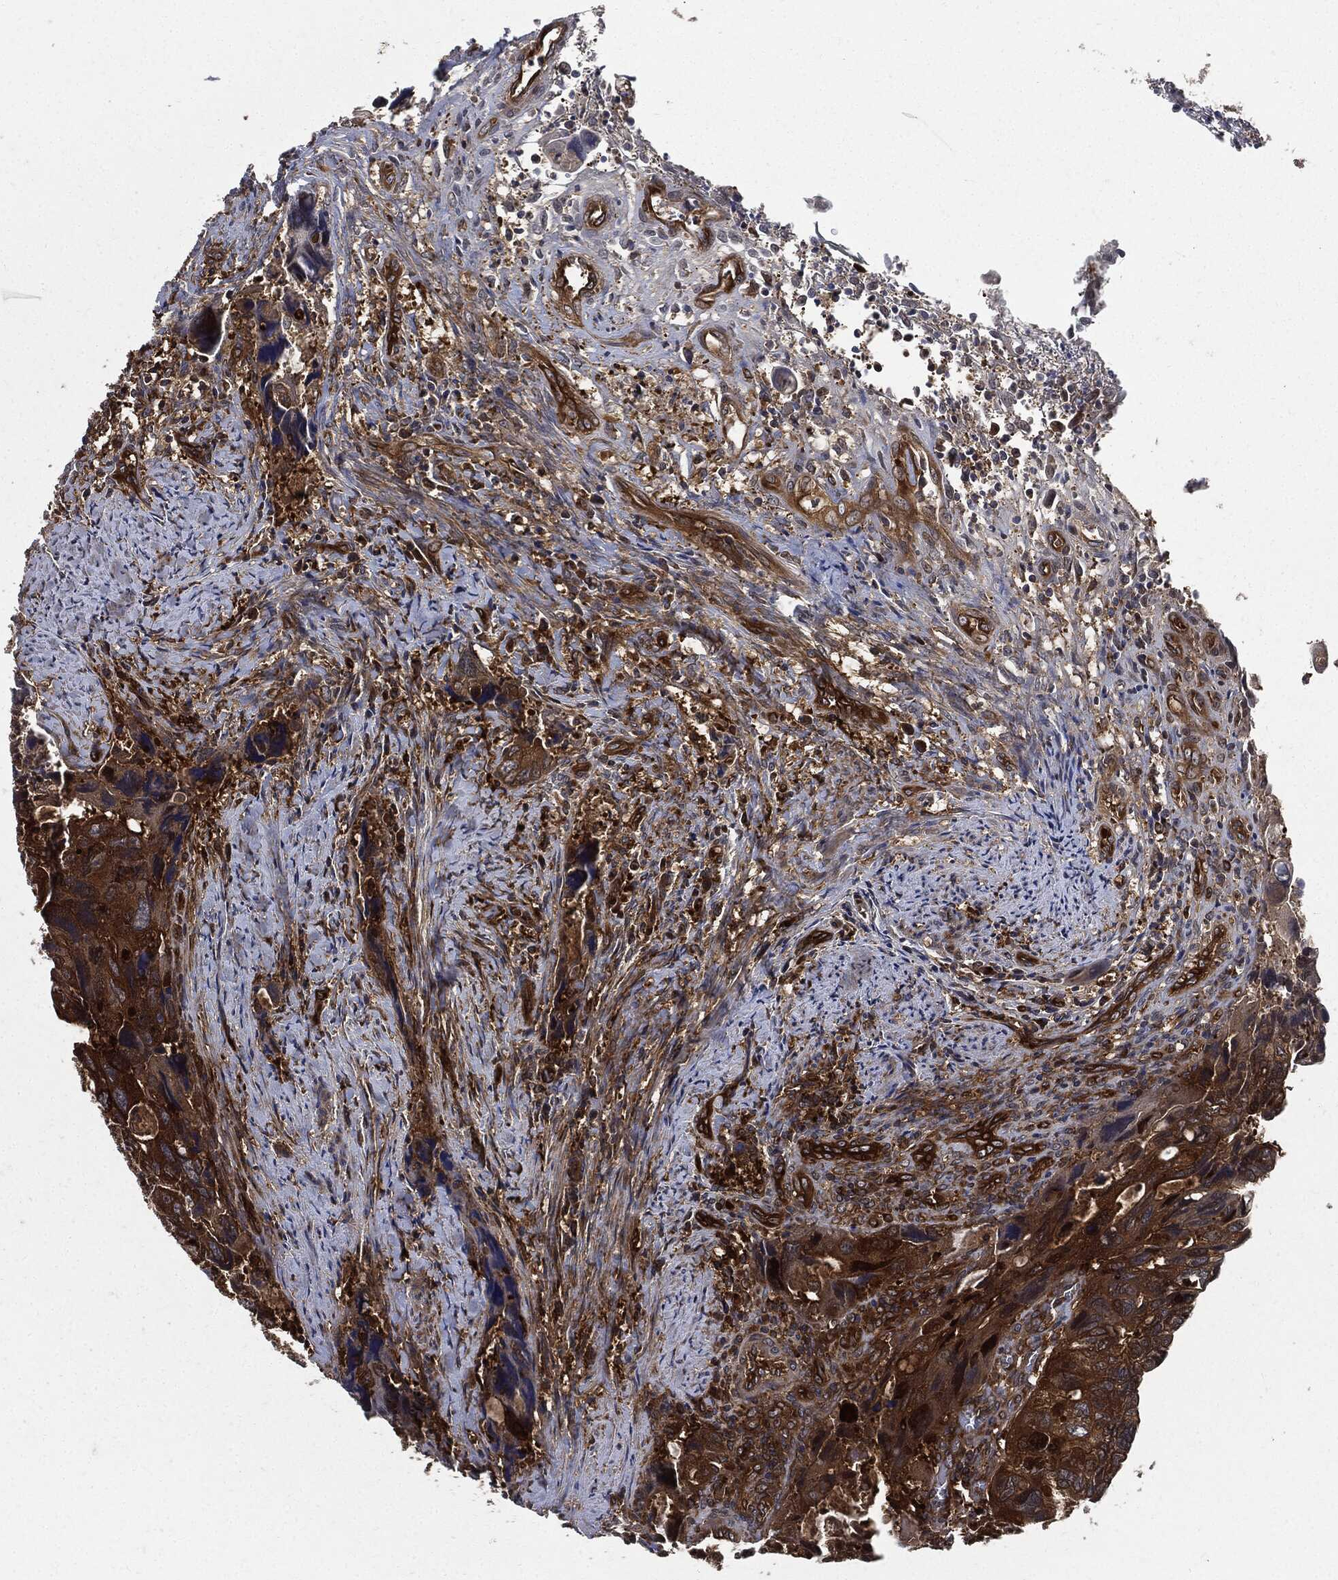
{"staining": {"intensity": "strong", "quantity": ">75%", "location": "cytoplasmic/membranous"}, "tissue": "colorectal cancer", "cell_type": "Tumor cells", "image_type": "cancer", "snomed": [{"axis": "morphology", "description": "Adenocarcinoma, NOS"}, {"axis": "topography", "description": "Rectum"}], "caption": "Immunohistochemistry (IHC) of human adenocarcinoma (colorectal) reveals high levels of strong cytoplasmic/membranous positivity in about >75% of tumor cells.", "gene": "XPNPEP1", "patient": {"sex": "male", "age": 62}}